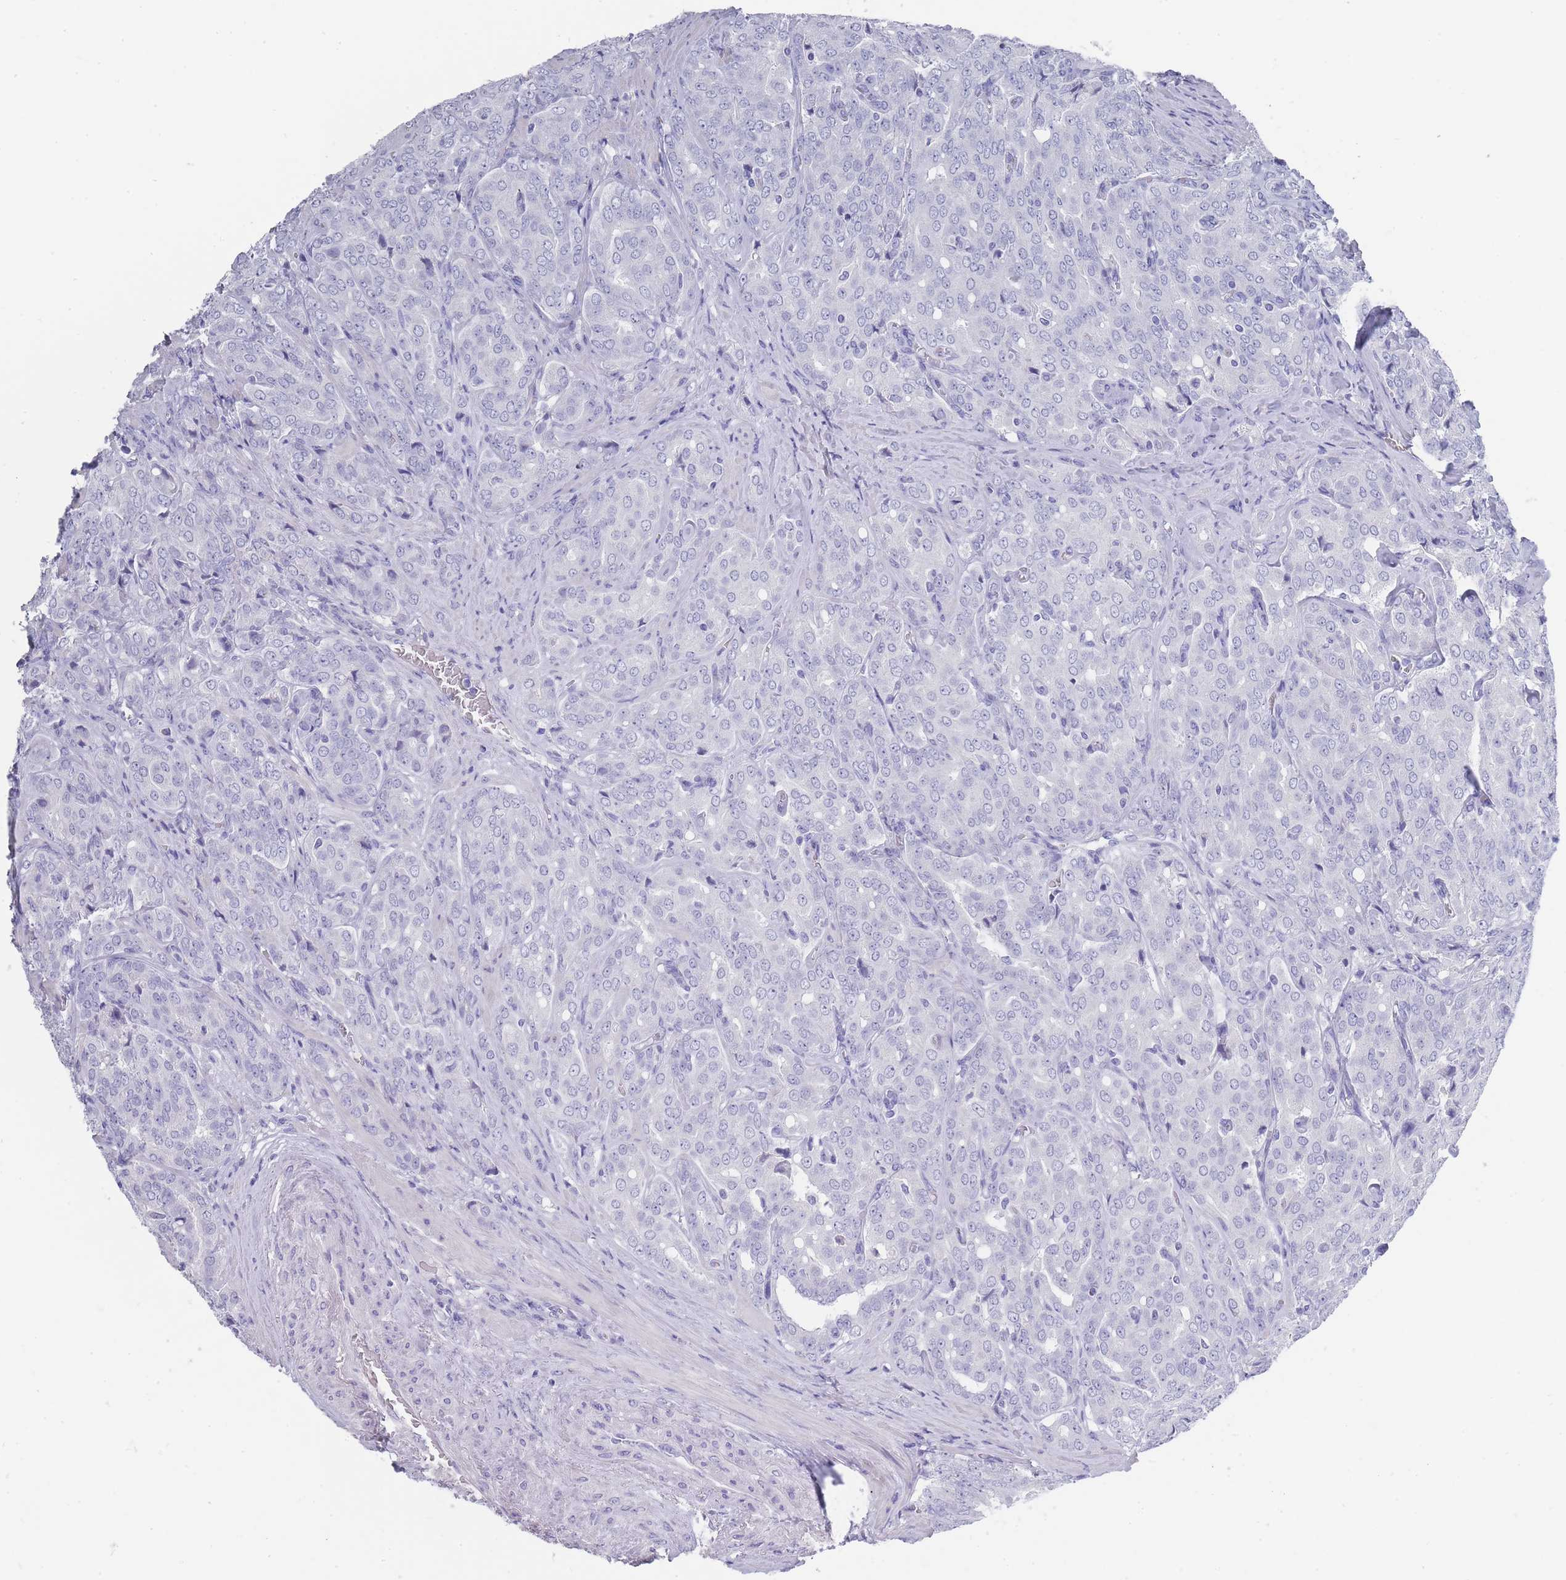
{"staining": {"intensity": "negative", "quantity": "none", "location": "none"}, "tissue": "prostate cancer", "cell_type": "Tumor cells", "image_type": "cancer", "snomed": [{"axis": "morphology", "description": "Adenocarcinoma, High grade"}, {"axis": "topography", "description": "Prostate"}], "caption": "High-grade adenocarcinoma (prostate) stained for a protein using IHC exhibits no staining tumor cells.", "gene": "RAB2B", "patient": {"sex": "male", "age": 68}}